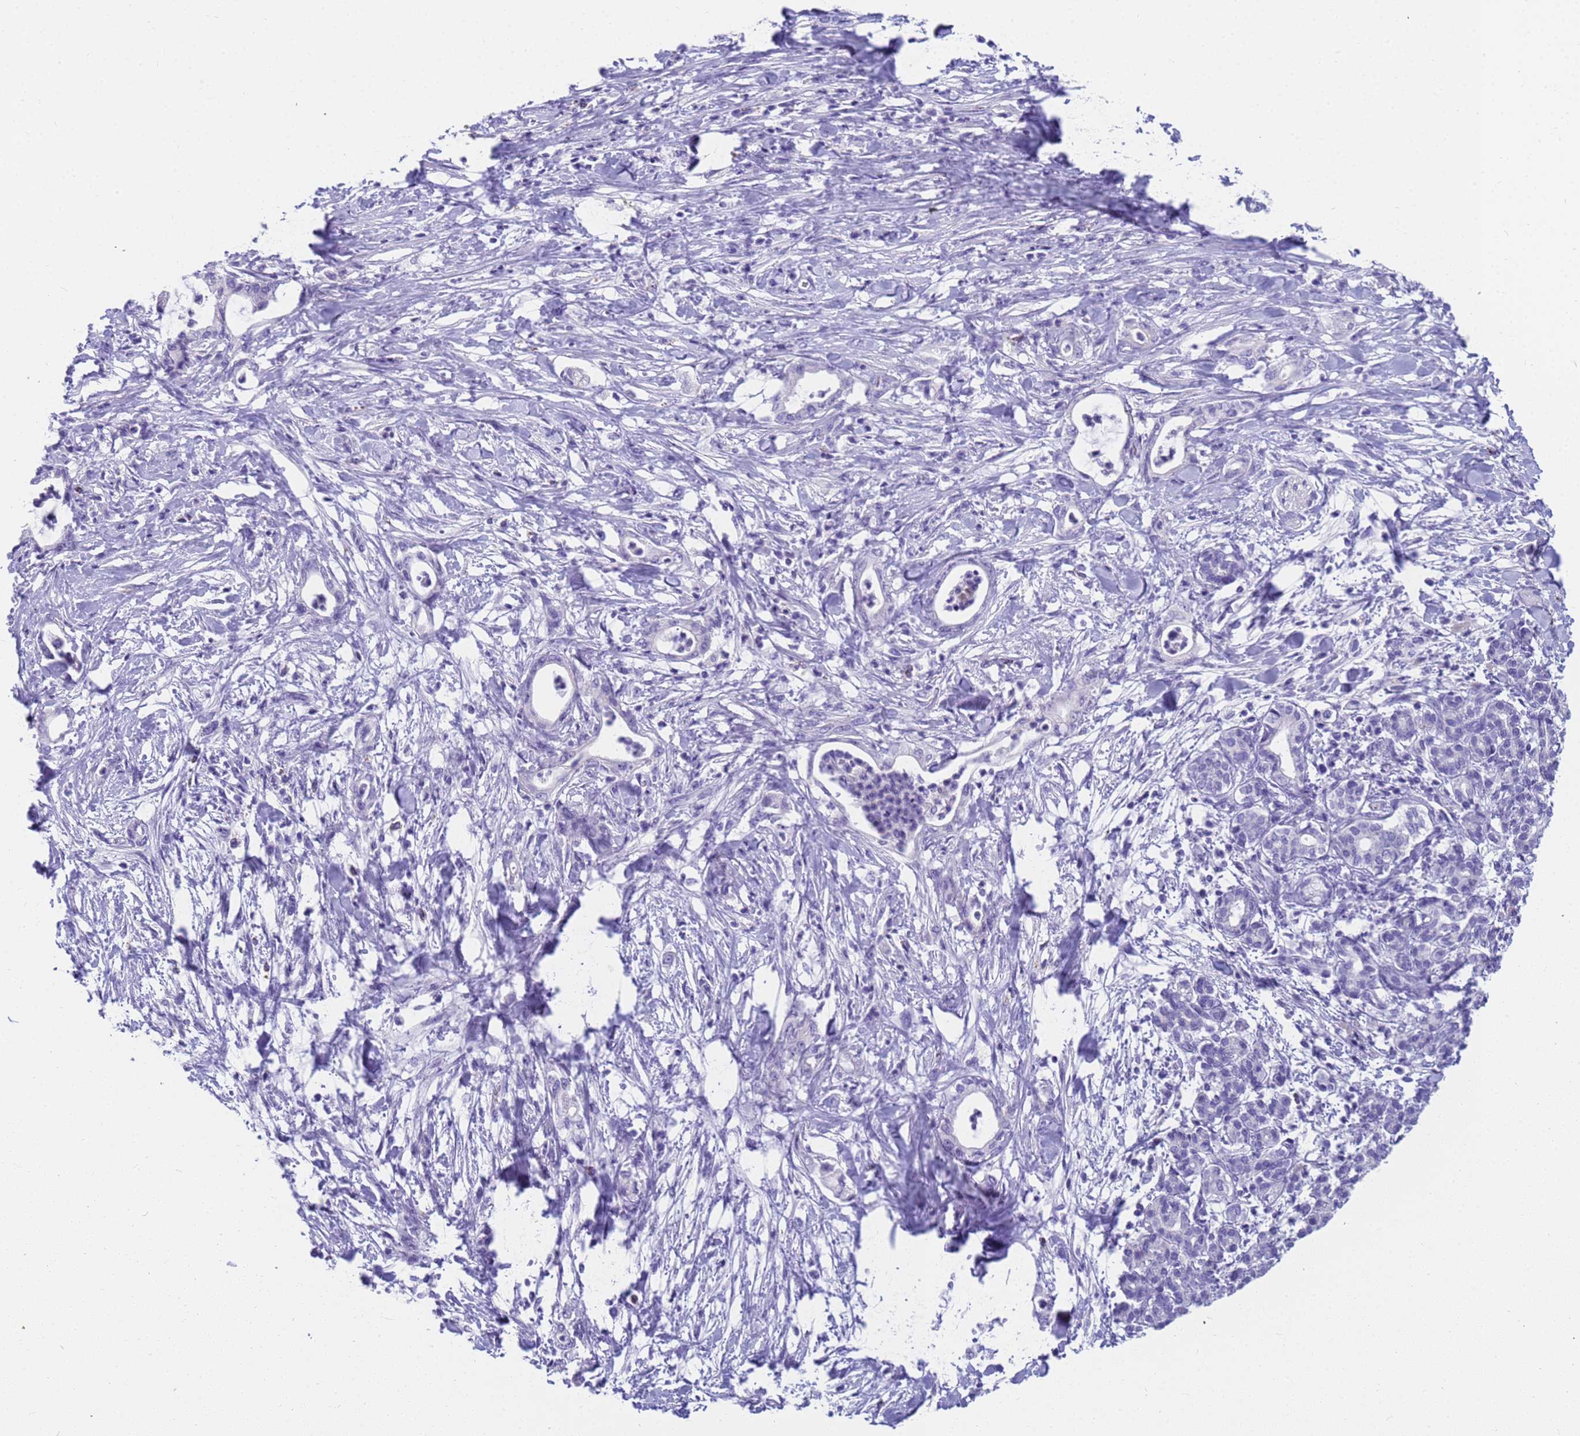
{"staining": {"intensity": "negative", "quantity": "none", "location": "none"}, "tissue": "pancreatic cancer", "cell_type": "Tumor cells", "image_type": "cancer", "snomed": [{"axis": "morphology", "description": "Adenocarcinoma, NOS"}, {"axis": "topography", "description": "Pancreas"}], "caption": "Tumor cells show no significant protein positivity in adenocarcinoma (pancreatic). (DAB (3,3'-diaminobenzidine) IHC visualized using brightfield microscopy, high magnification).", "gene": "RNASE2", "patient": {"sex": "female", "age": 55}}